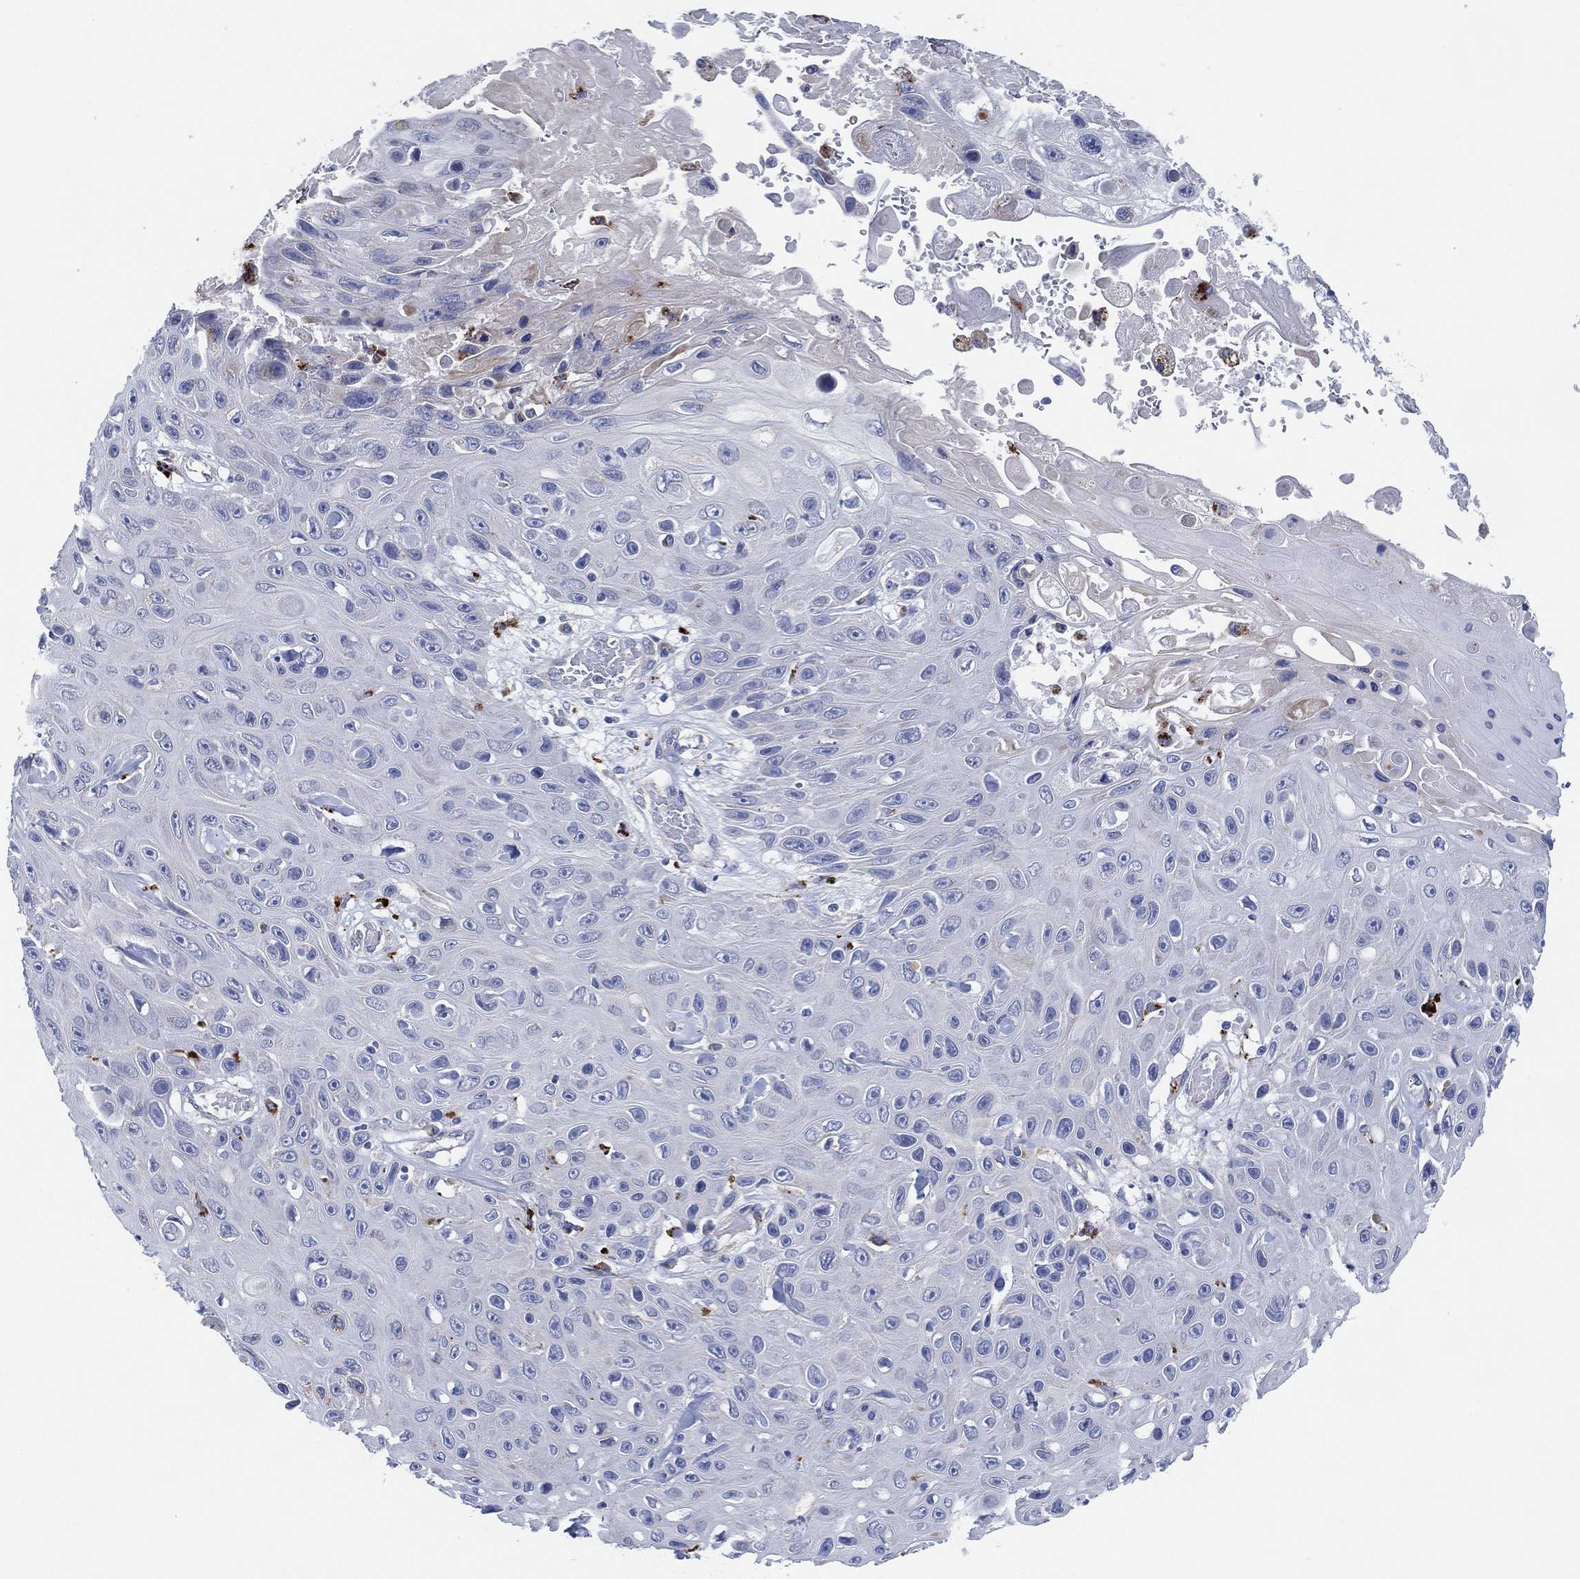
{"staining": {"intensity": "negative", "quantity": "none", "location": "none"}, "tissue": "skin cancer", "cell_type": "Tumor cells", "image_type": "cancer", "snomed": [{"axis": "morphology", "description": "Squamous cell carcinoma, NOS"}, {"axis": "topography", "description": "Skin"}], "caption": "DAB (3,3'-diaminobenzidine) immunohistochemical staining of human skin cancer (squamous cell carcinoma) demonstrates no significant expression in tumor cells.", "gene": "GALNS", "patient": {"sex": "male", "age": 82}}